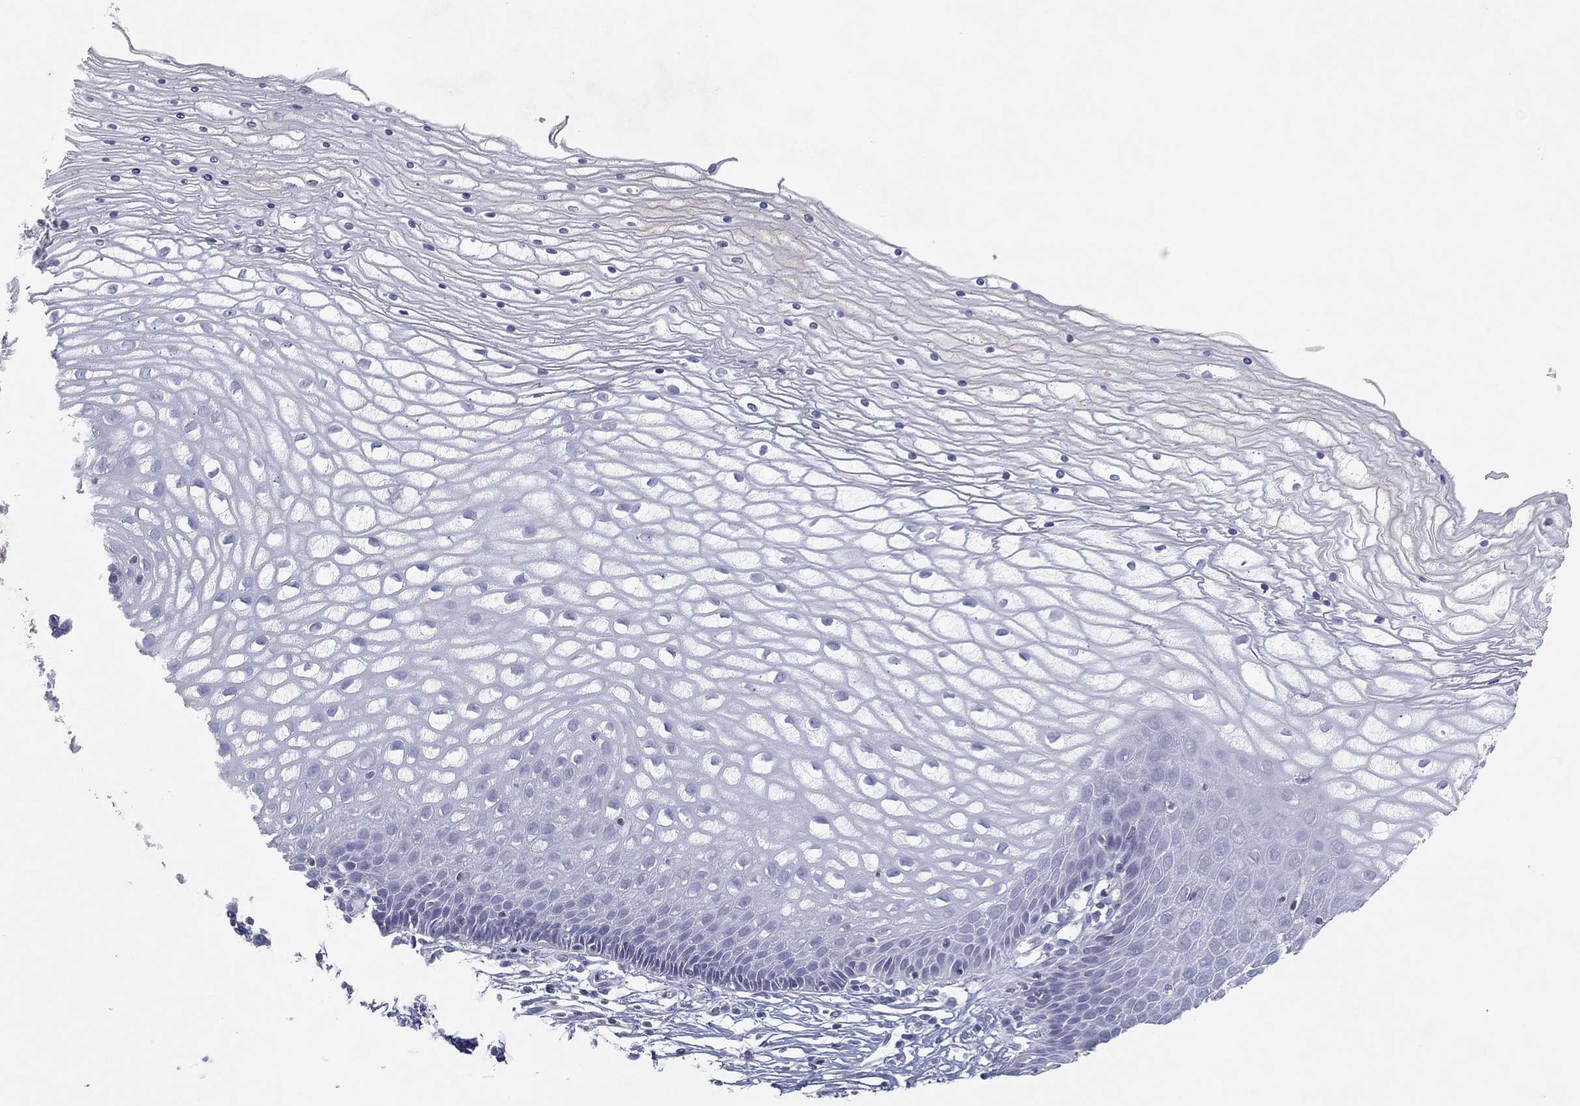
{"staining": {"intensity": "negative", "quantity": "none", "location": "none"}, "tissue": "cervix", "cell_type": "Glandular cells", "image_type": "normal", "snomed": [{"axis": "morphology", "description": "Normal tissue, NOS"}, {"axis": "topography", "description": "Cervix"}], "caption": "IHC micrograph of unremarkable cervix stained for a protein (brown), which demonstrates no expression in glandular cells.", "gene": "CPT1B", "patient": {"sex": "female", "age": 35}}